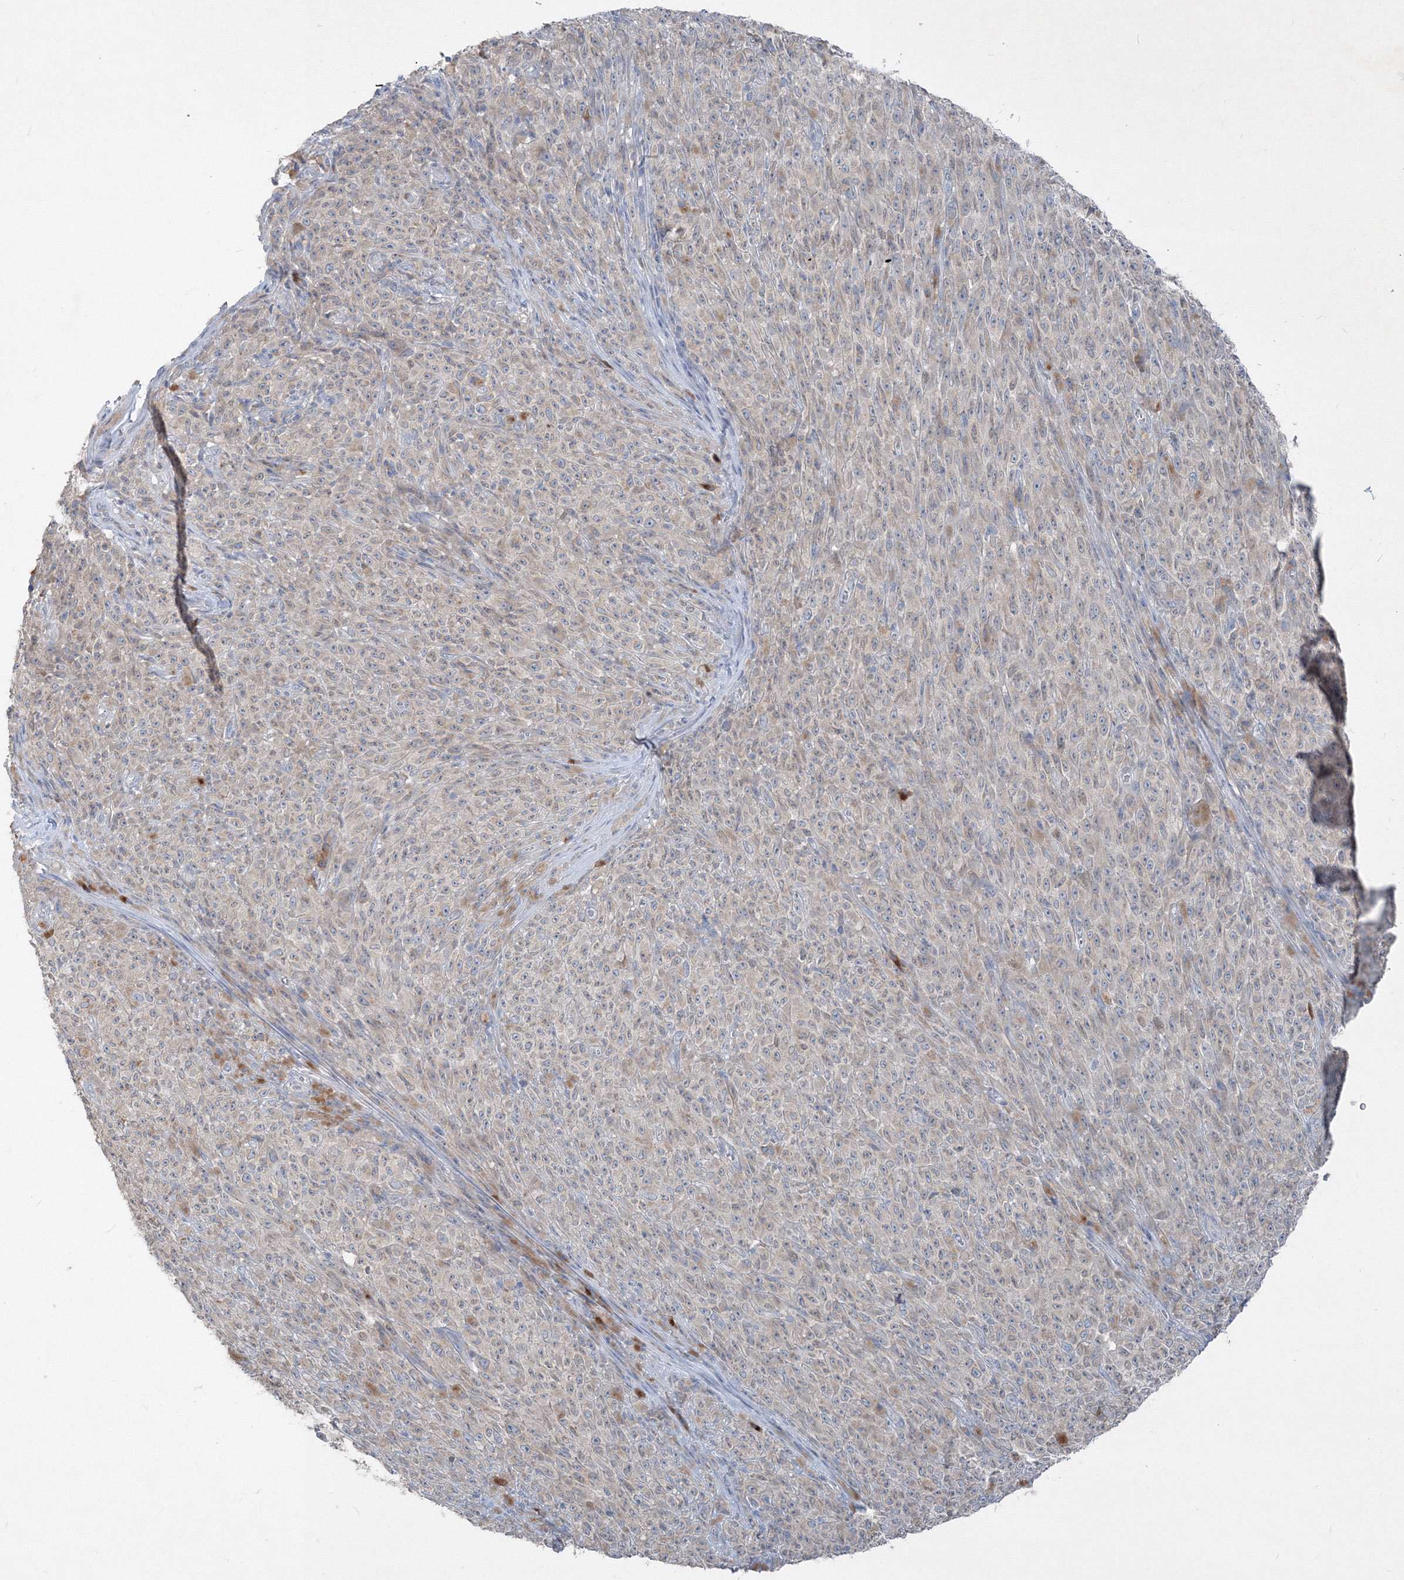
{"staining": {"intensity": "weak", "quantity": "<25%", "location": "cytoplasmic/membranous"}, "tissue": "melanoma", "cell_type": "Tumor cells", "image_type": "cancer", "snomed": [{"axis": "morphology", "description": "Malignant melanoma, NOS"}, {"axis": "topography", "description": "Skin"}], "caption": "Immunohistochemistry (IHC) image of neoplastic tissue: human malignant melanoma stained with DAB (3,3'-diaminobenzidine) displays no significant protein expression in tumor cells. Nuclei are stained in blue.", "gene": "IFNAR1", "patient": {"sex": "female", "age": 82}}